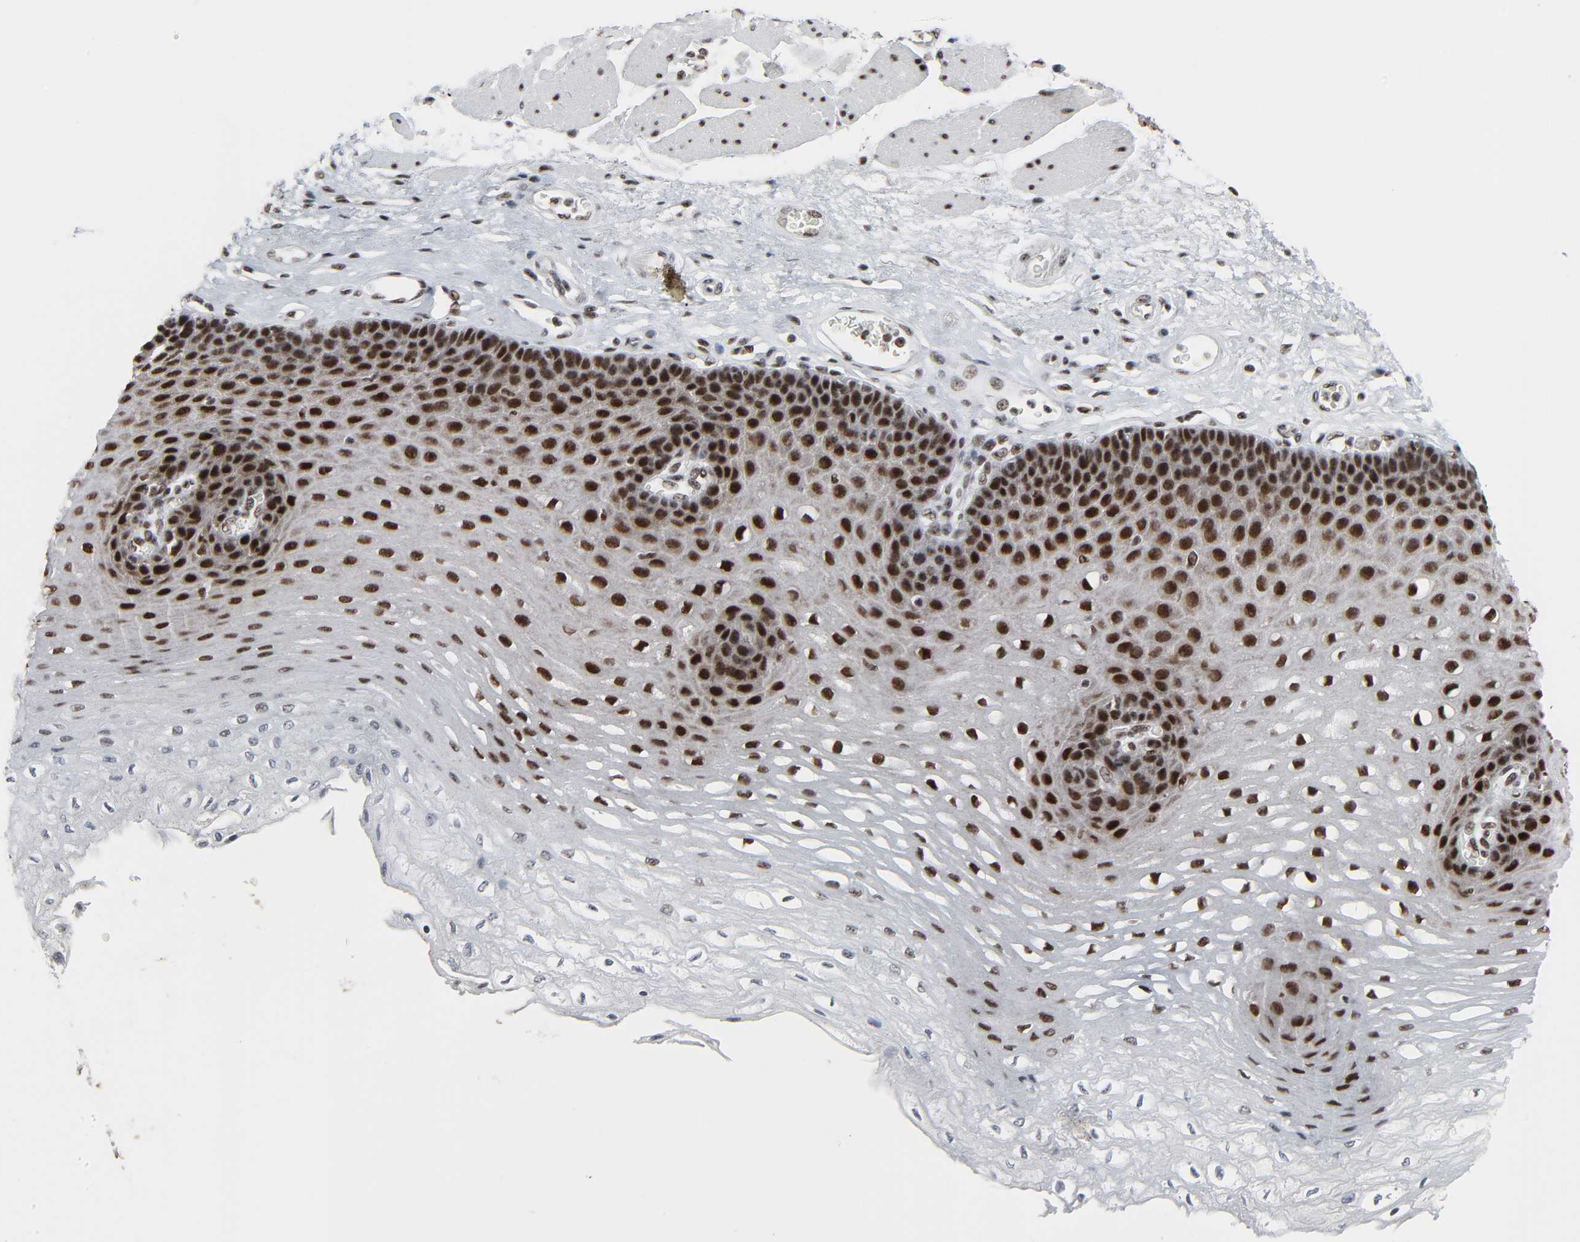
{"staining": {"intensity": "strong", "quantity": ">75%", "location": "nuclear"}, "tissue": "esophagus", "cell_type": "Squamous epithelial cells", "image_type": "normal", "snomed": [{"axis": "morphology", "description": "Normal tissue, NOS"}, {"axis": "topography", "description": "Esophagus"}], "caption": "Human esophagus stained for a protein (brown) exhibits strong nuclear positive expression in approximately >75% of squamous epithelial cells.", "gene": "CDK7", "patient": {"sex": "female", "age": 72}}